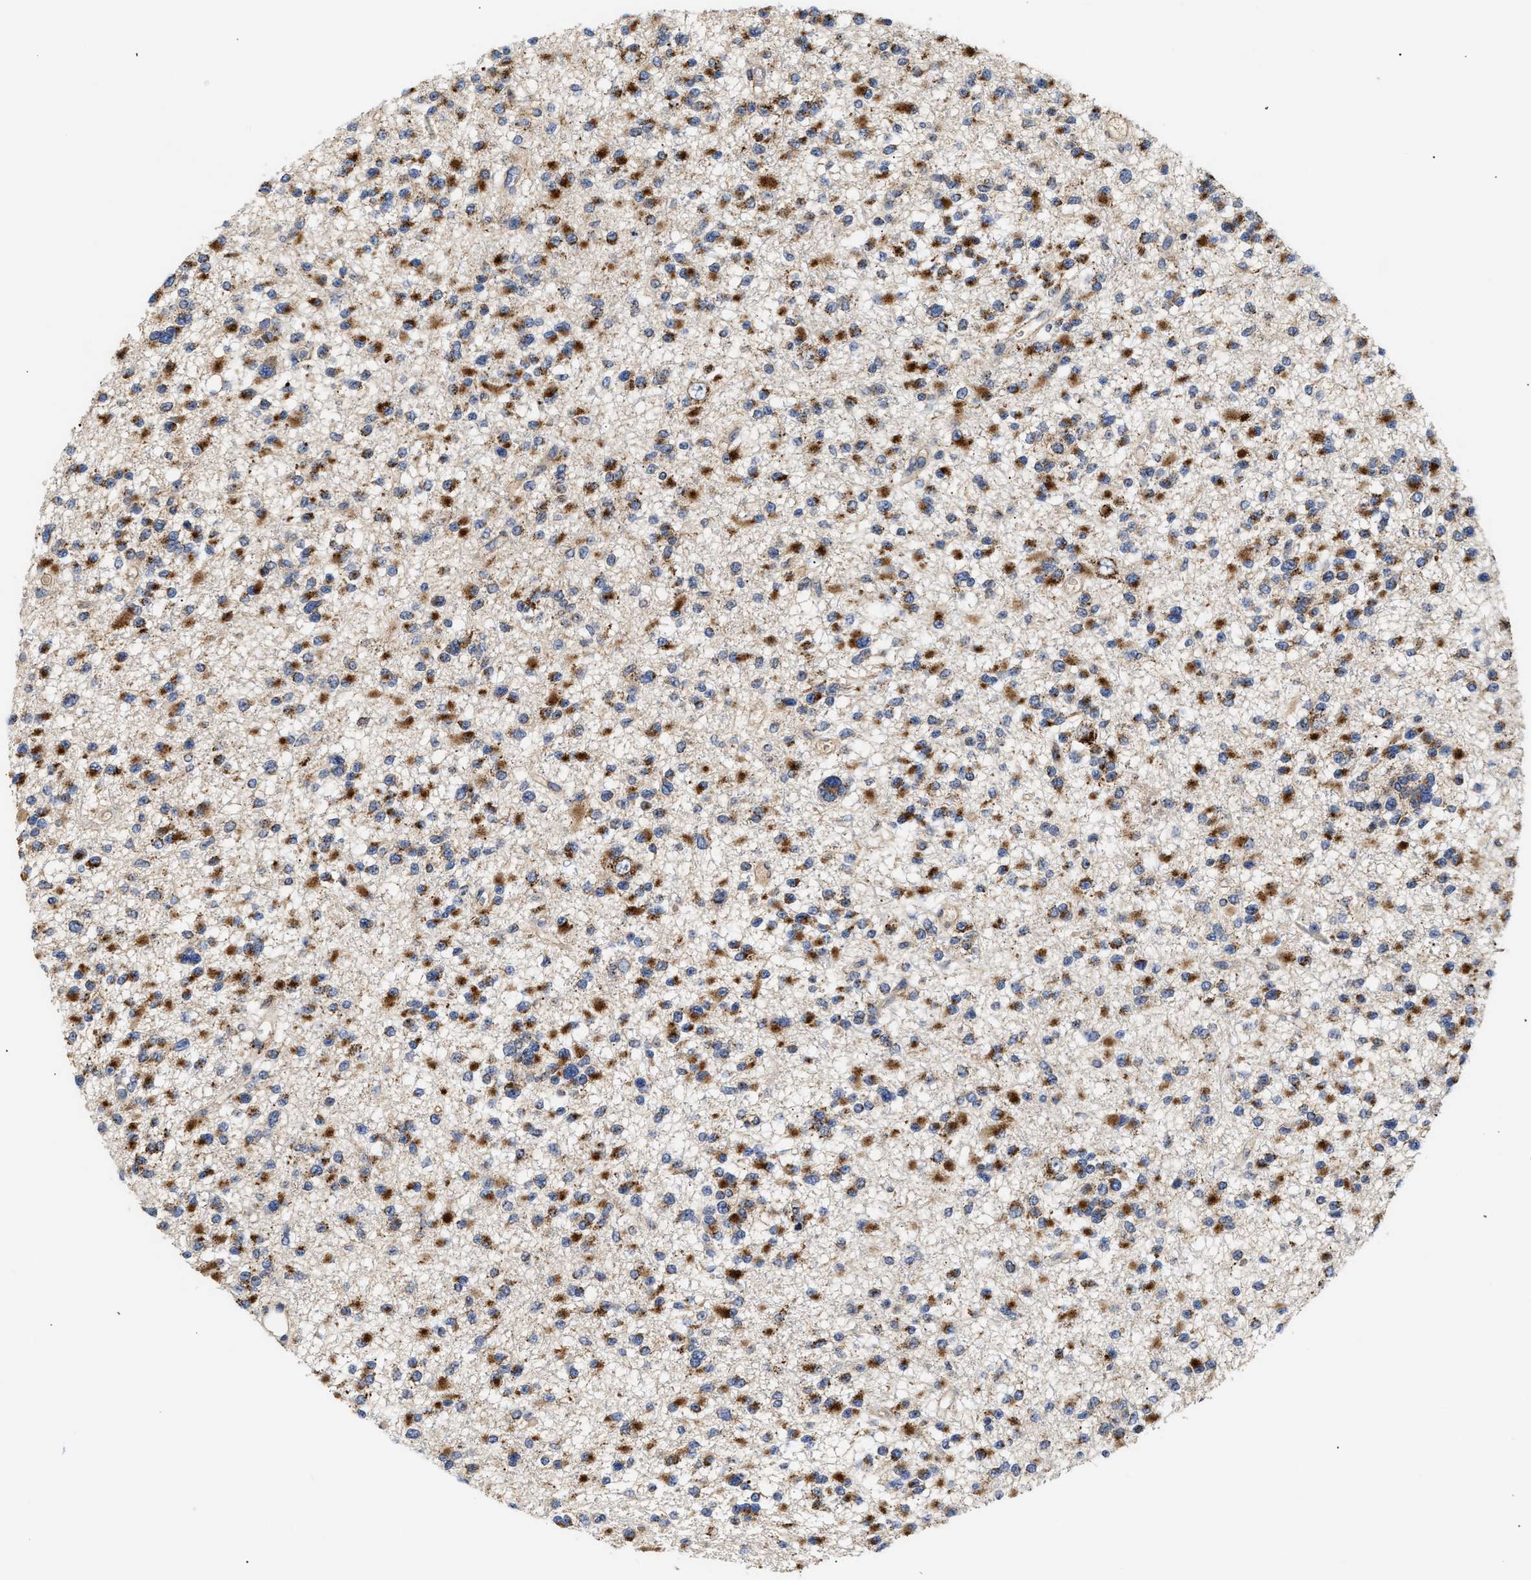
{"staining": {"intensity": "strong", "quantity": ">75%", "location": "cytoplasmic/membranous"}, "tissue": "glioma", "cell_type": "Tumor cells", "image_type": "cancer", "snomed": [{"axis": "morphology", "description": "Glioma, malignant, Low grade"}, {"axis": "topography", "description": "Brain"}], "caption": "Brown immunohistochemical staining in human malignant glioma (low-grade) shows strong cytoplasmic/membranous expression in approximately >75% of tumor cells.", "gene": "CCDC146", "patient": {"sex": "female", "age": 22}}